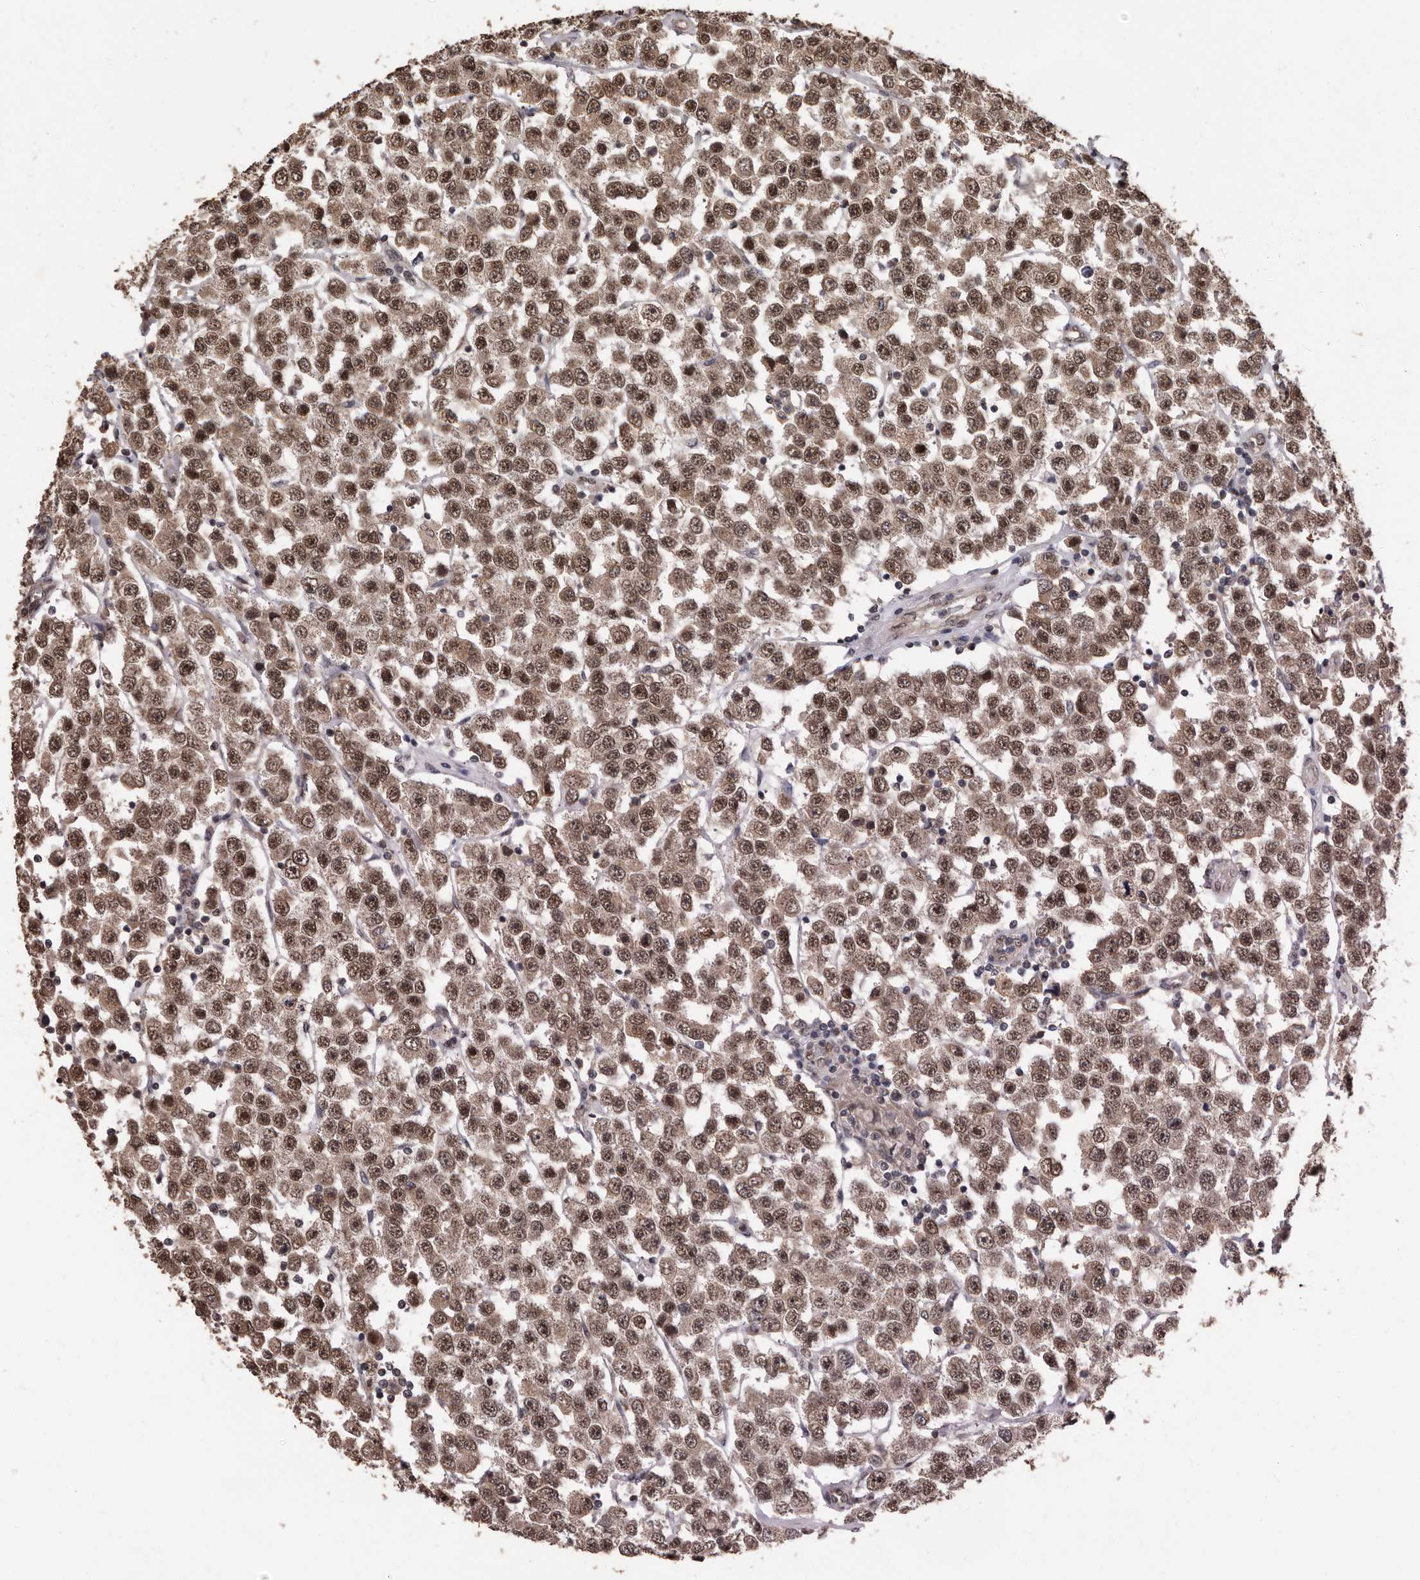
{"staining": {"intensity": "moderate", "quantity": ">75%", "location": "cytoplasmic/membranous,nuclear"}, "tissue": "testis cancer", "cell_type": "Tumor cells", "image_type": "cancer", "snomed": [{"axis": "morphology", "description": "Seminoma, NOS"}, {"axis": "topography", "description": "Testis"}], "caption": "Testis seminoma was stained to show a protein in brown. There is medium levels of moderate cytoplasmic/membranous and nuclear expression in approximately >75% of tumor cells. The staining is performed using DAB (3,3'-diaminobenzidine) brown chromogen to label protein expression. The nuclei are counter-stained blue using hematoxylin.", "gene": "VPS37A", "patient": {"sex": "male", "age": 28}}